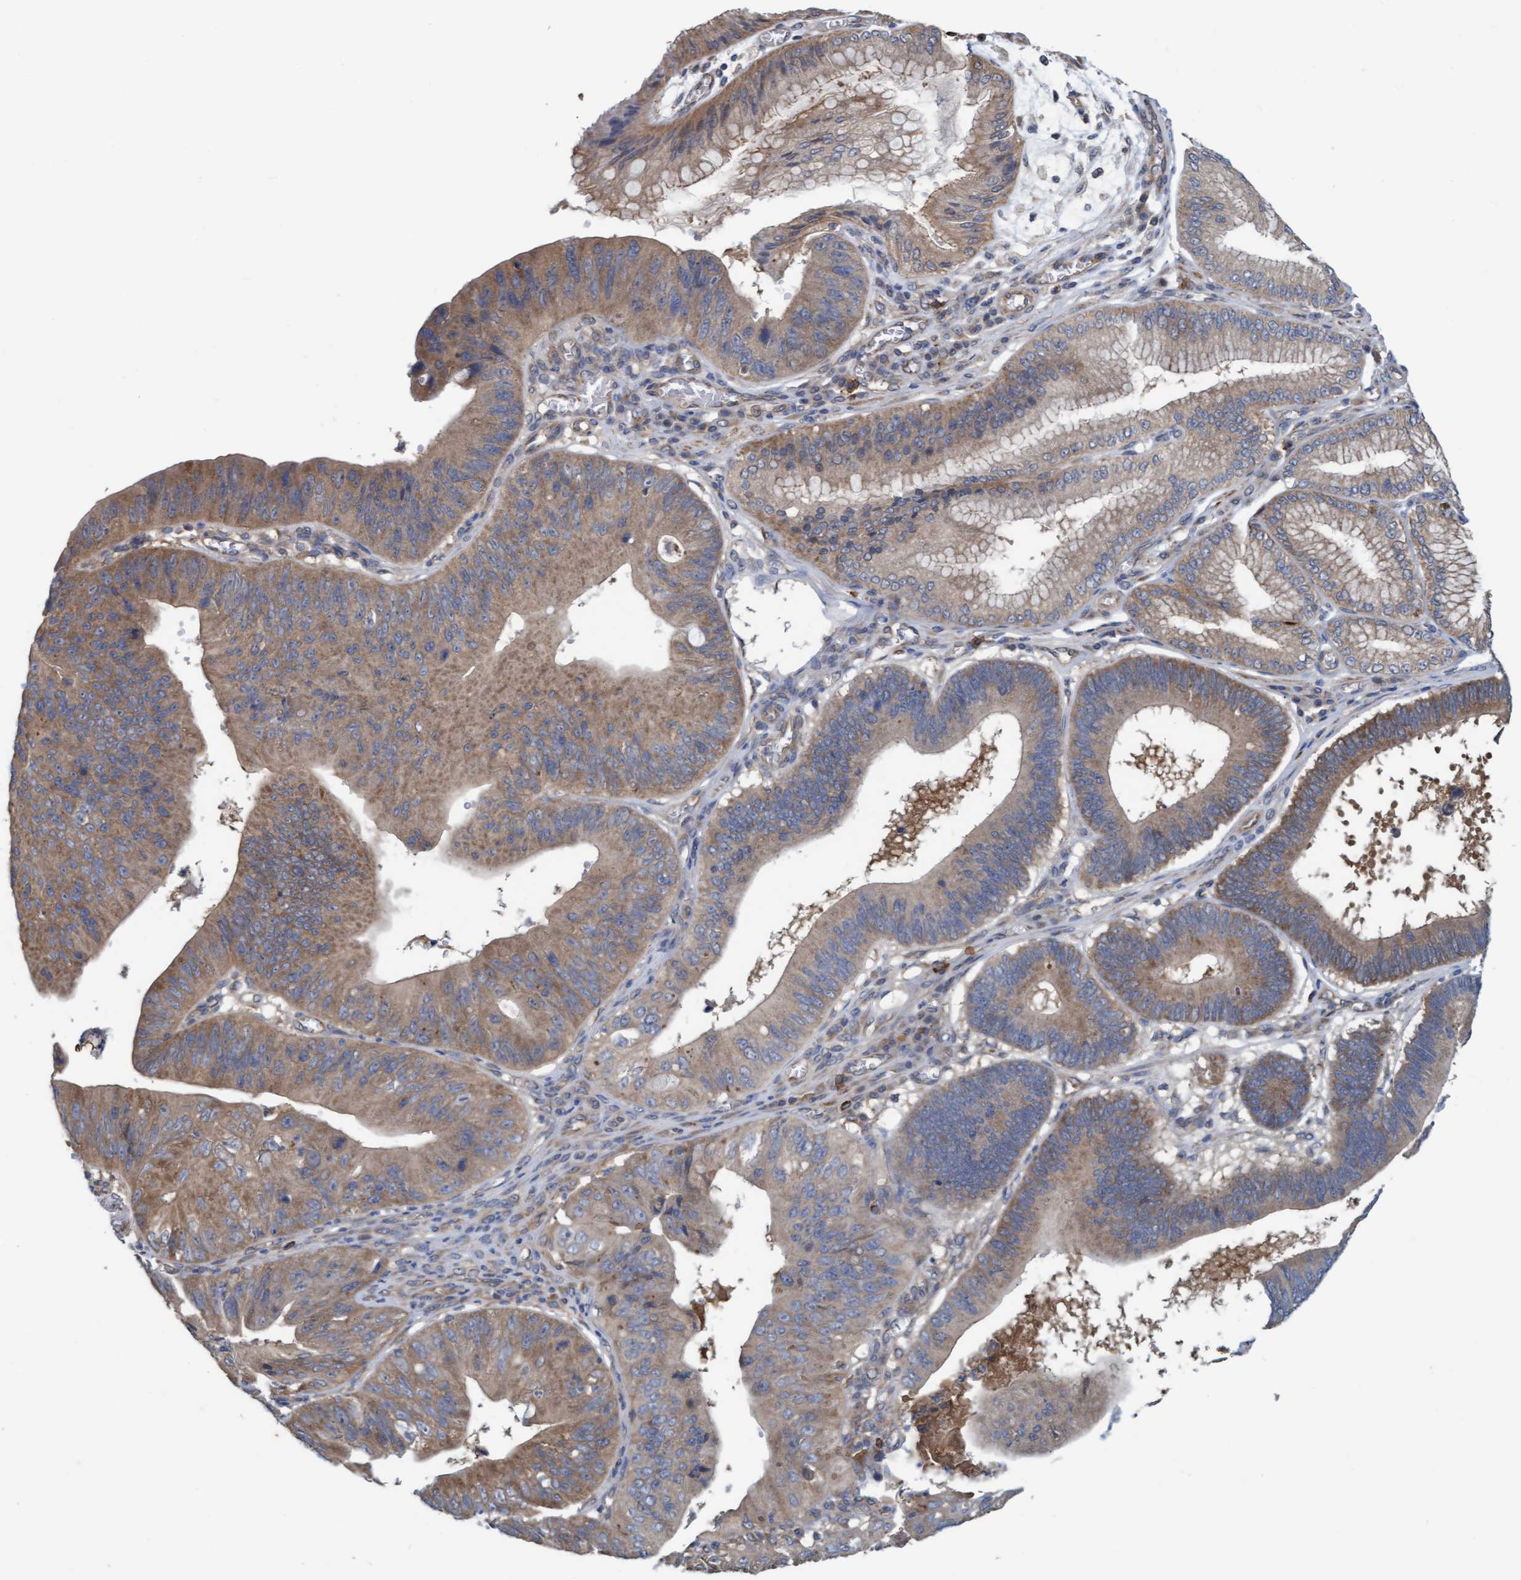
{"staining": {"intensity": "moderate", "quantity": ">75%", "location": "cytoplasmic/membranous"}, "tissue": "stomach cancer", "cell_type": "Tumor cells", "image_type": "cancer", "snomed": [{"axis": "morphology", "description": "Adenocarcinoma, NOS"}, {"axis": "topography", "description": "Stomach"}], "caption": "Moderate cytoplasmic/membranous staining for a protein is appreciated in approximately >75% of tumor cells of adenocarcinoma (stomach) using IHC.", "gene": "LRSAM1", "patient": {"sex": "male", "age": 59}}